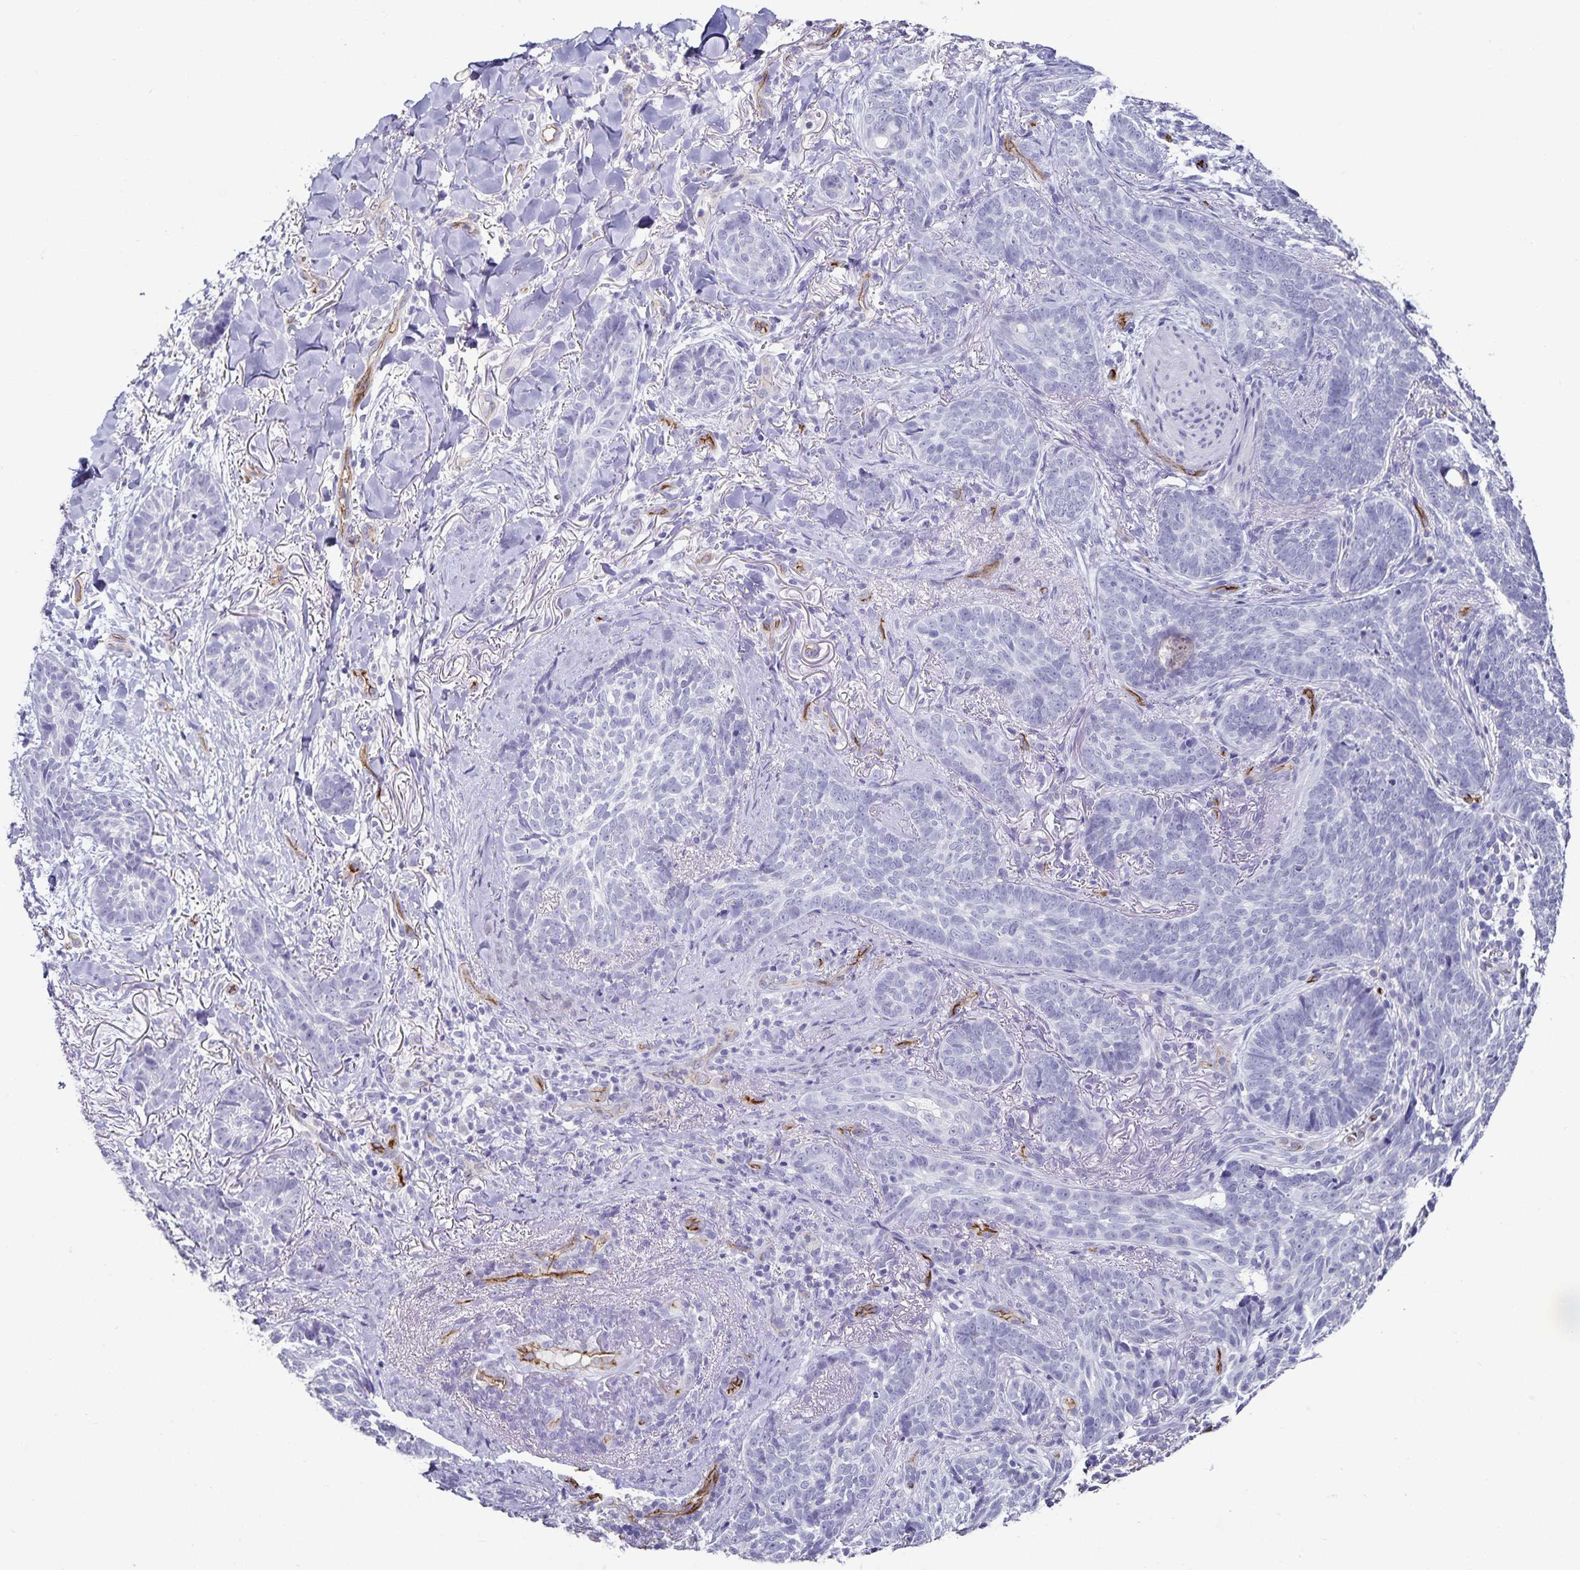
{"staining": {"intensity": "negative", "quantity": "none", "location": "none"}, "tissue": "skin cancer", "cell_type": "Tumor cells", "image_type": "cancer", "snomed": [{"axis": "morphology", "description": "Basal cell carcinoma"}, {"axis": "topography", "description": "Skin"}, {"axis": "topography", "description": "Skin of face"}], "caption": "IHC of skin basal cell carcinoma demonstrates no staining in tumor cells.", "gene": "PODXL", "patient": {"sex": "male", "age": 88}}